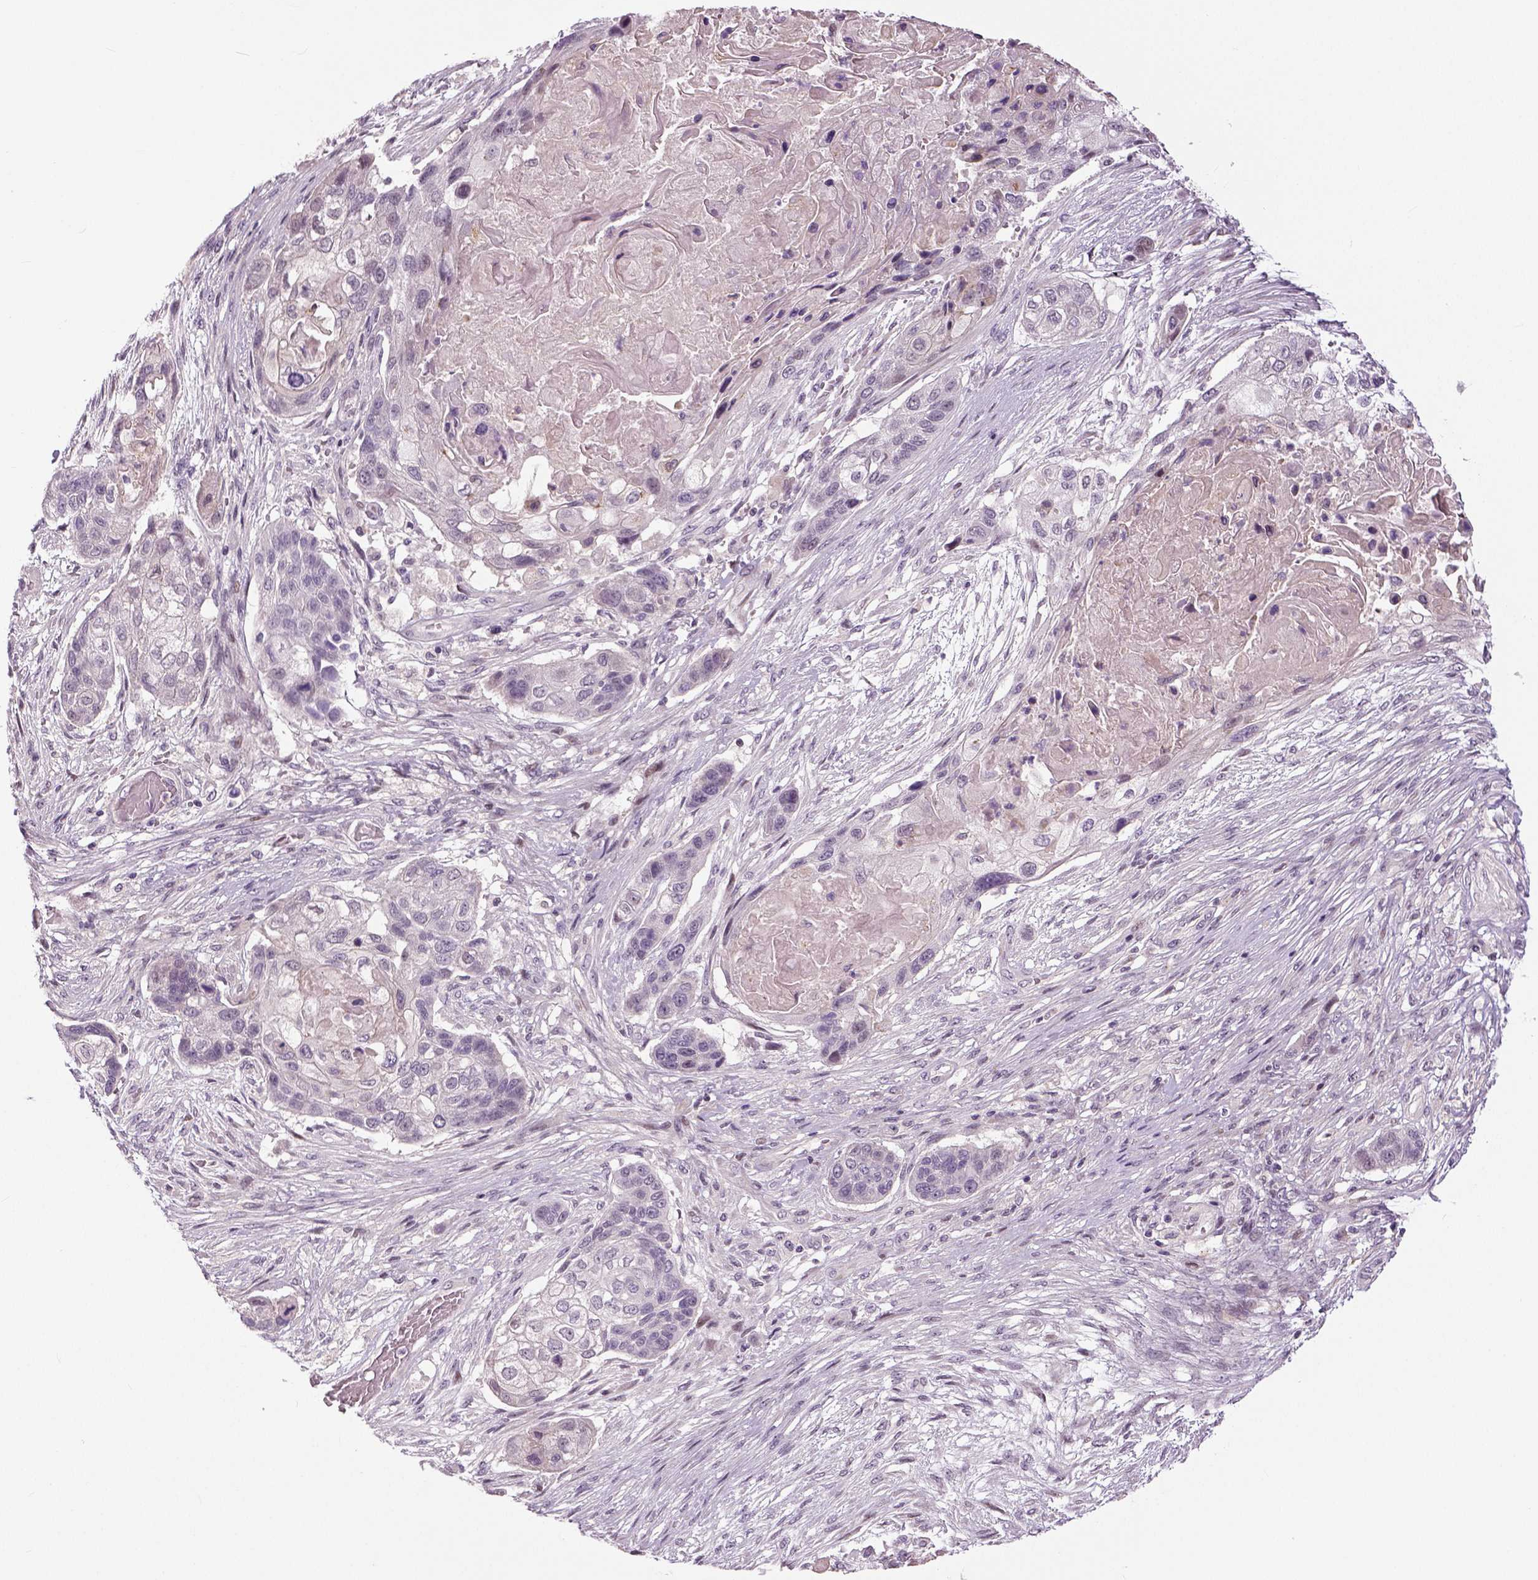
{"staining": {"intensity": "negative", "quantity": "none", "location": "none"}, "tissue": "lung cancer", "cell_type": "Tumor cells", "image_type": "cancer", "snomed": [{"axis": "morphology", "description": "Squamous cell carcinoma, NOS"}, {"axis": "topography", "description": "Lung"}], "caption": "High magnification brightfield microscopy of lung squamous cell carcinoma stained with DAB (brown) and counterstained with hematoxylin (blue): tumor cells show no significant positivity.", "gene": "NECAB1", "patient": {"sex": "male", "age": 69}}